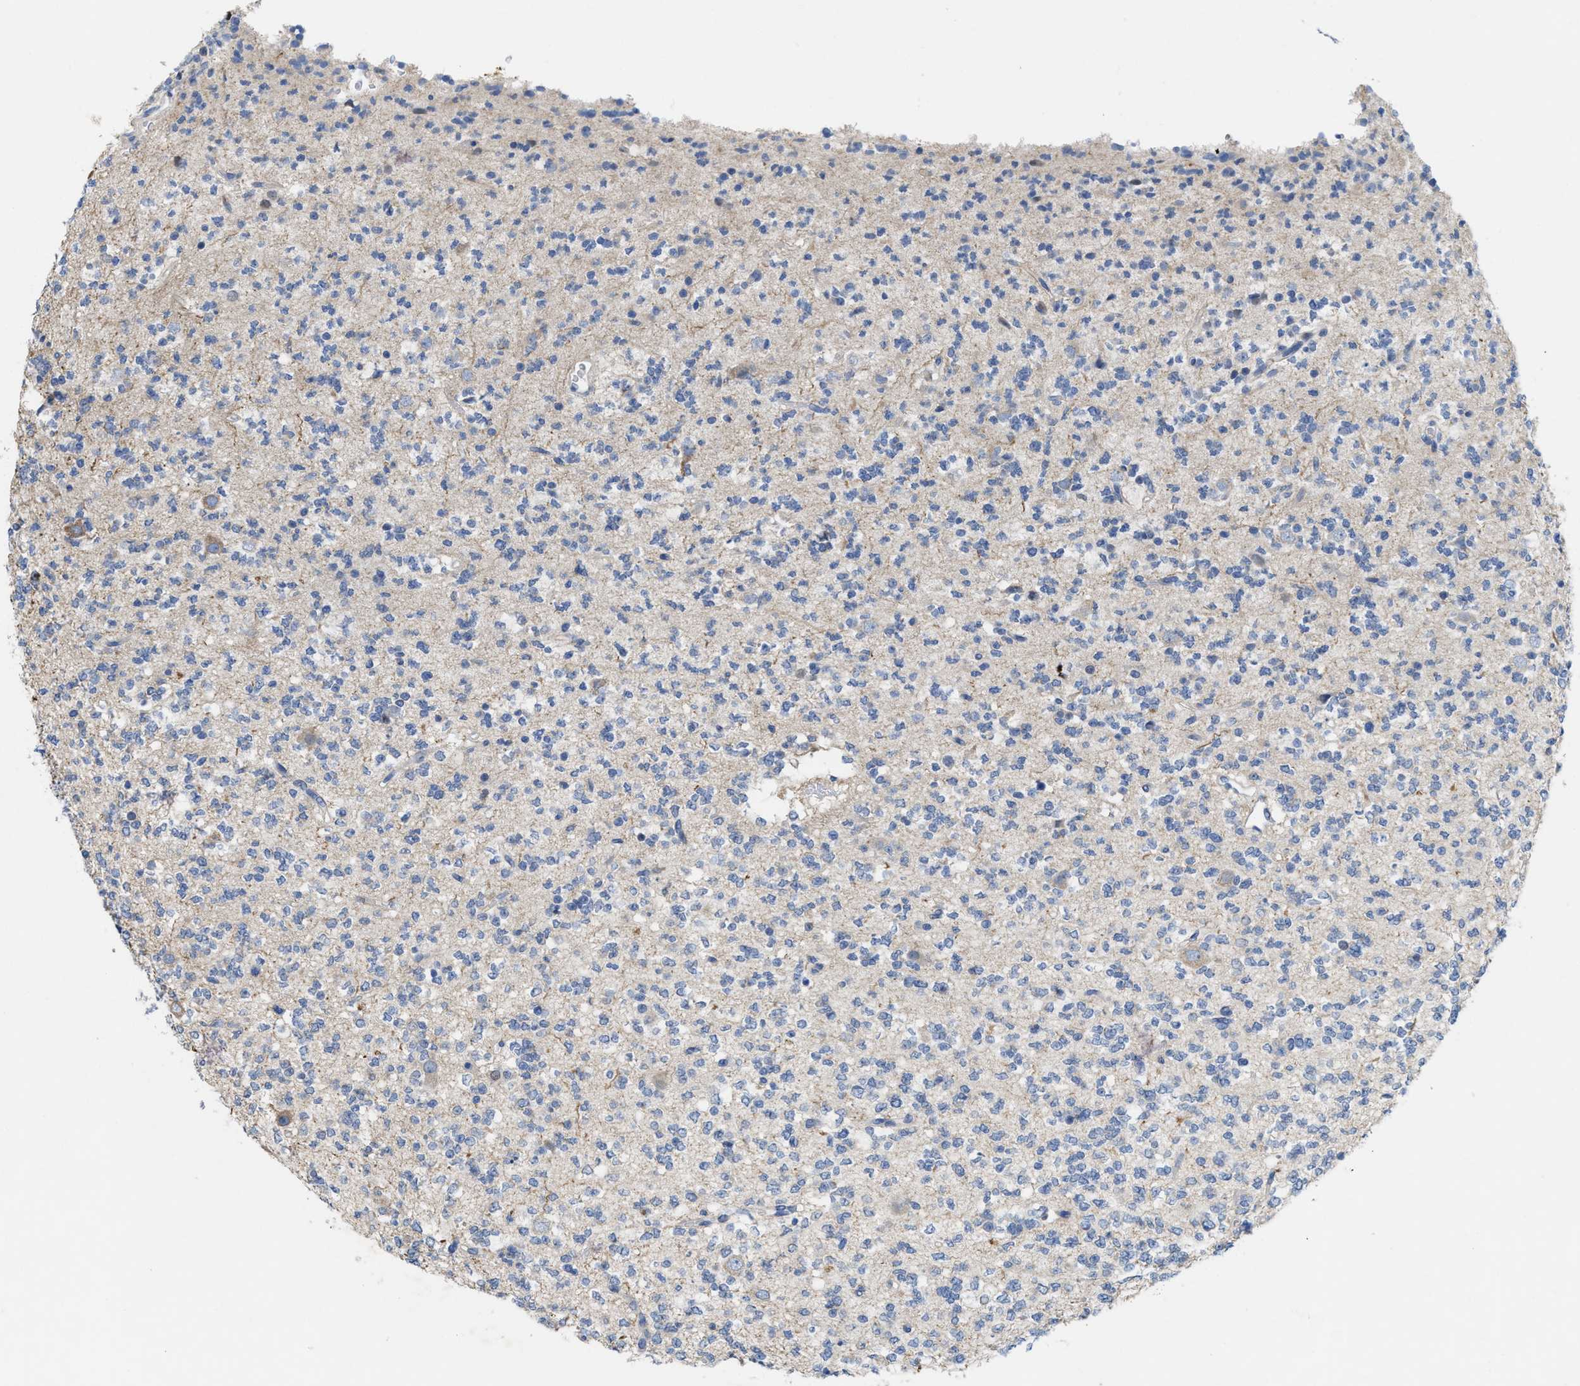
{"staining": {"intensity": "negative", "quantity": "none", "location": "none"}, "tissue": "glioma", "cell_type": "Tumor cells", "image_type": "cancer", "snomed": [{"axis": "morphology", "description": "Glioma, malignant, Low grade"}, {"axis": "topography", "description": "Brain"}], "caption": "Protein analysis of glioma demonstrates no significant staining in tumor cells.", "gene": "CPA2", "patient": {"sex": "male", "age": 38}}